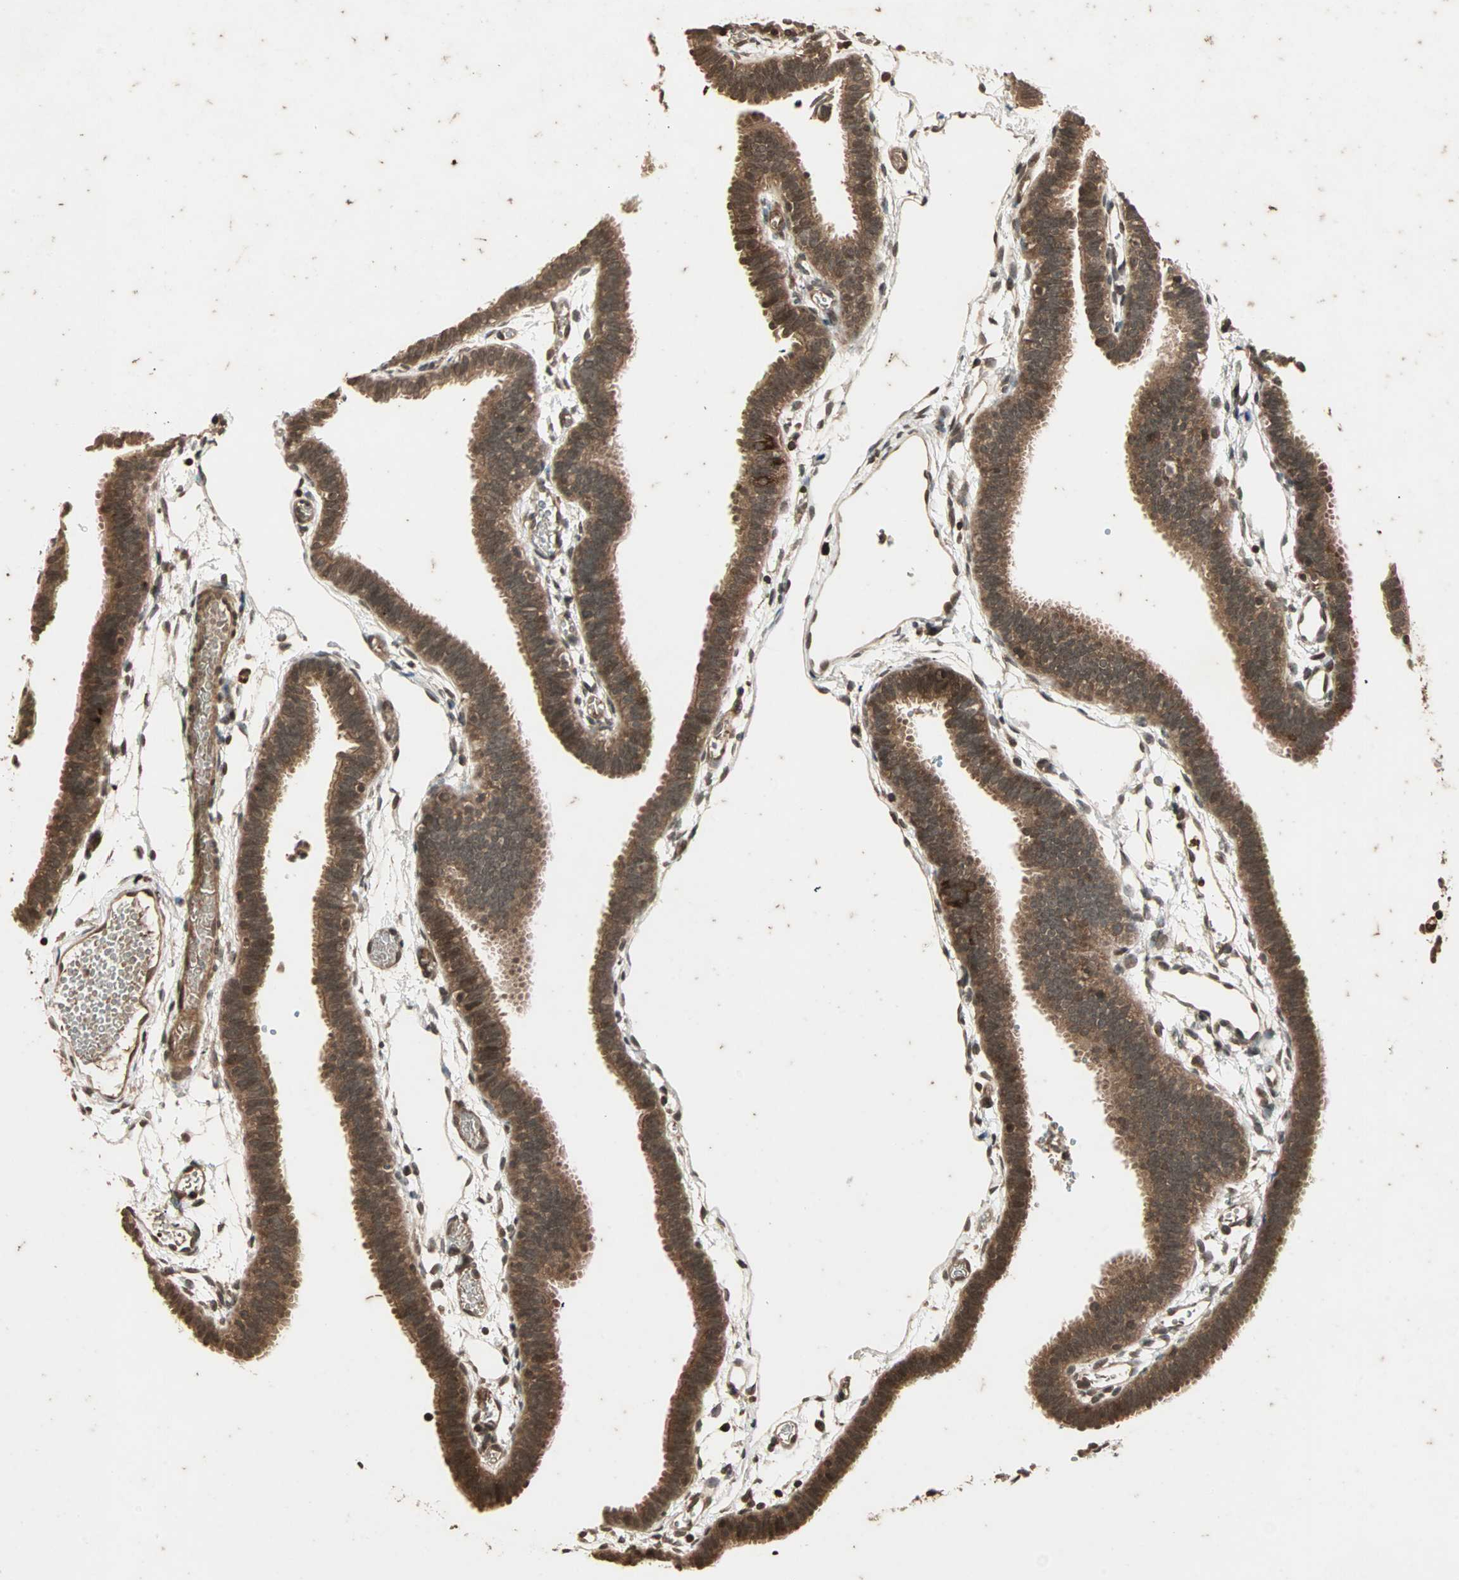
{"staining": {"intensity": "moderate", "quantity": ">75%", "location": "cytoplasmic/membranous"}, "tissue": "fallopian tube", "cell_type": "Glandular cells", "image_type": "normal", "snomed": [{"axis": "morphology", "description": "Normal tissue, NOS"}, {"axis": "topography", "description": "Fallopian tube"}], "caption": "Unremarkable fallopian tube demonstrates moderate cytoplasmic/membranous expression in about >75% of glandular cells, visualized by immunohistochemistry.", "gene": "RFFL", "patient": {"sex": "female", "age": 29}}